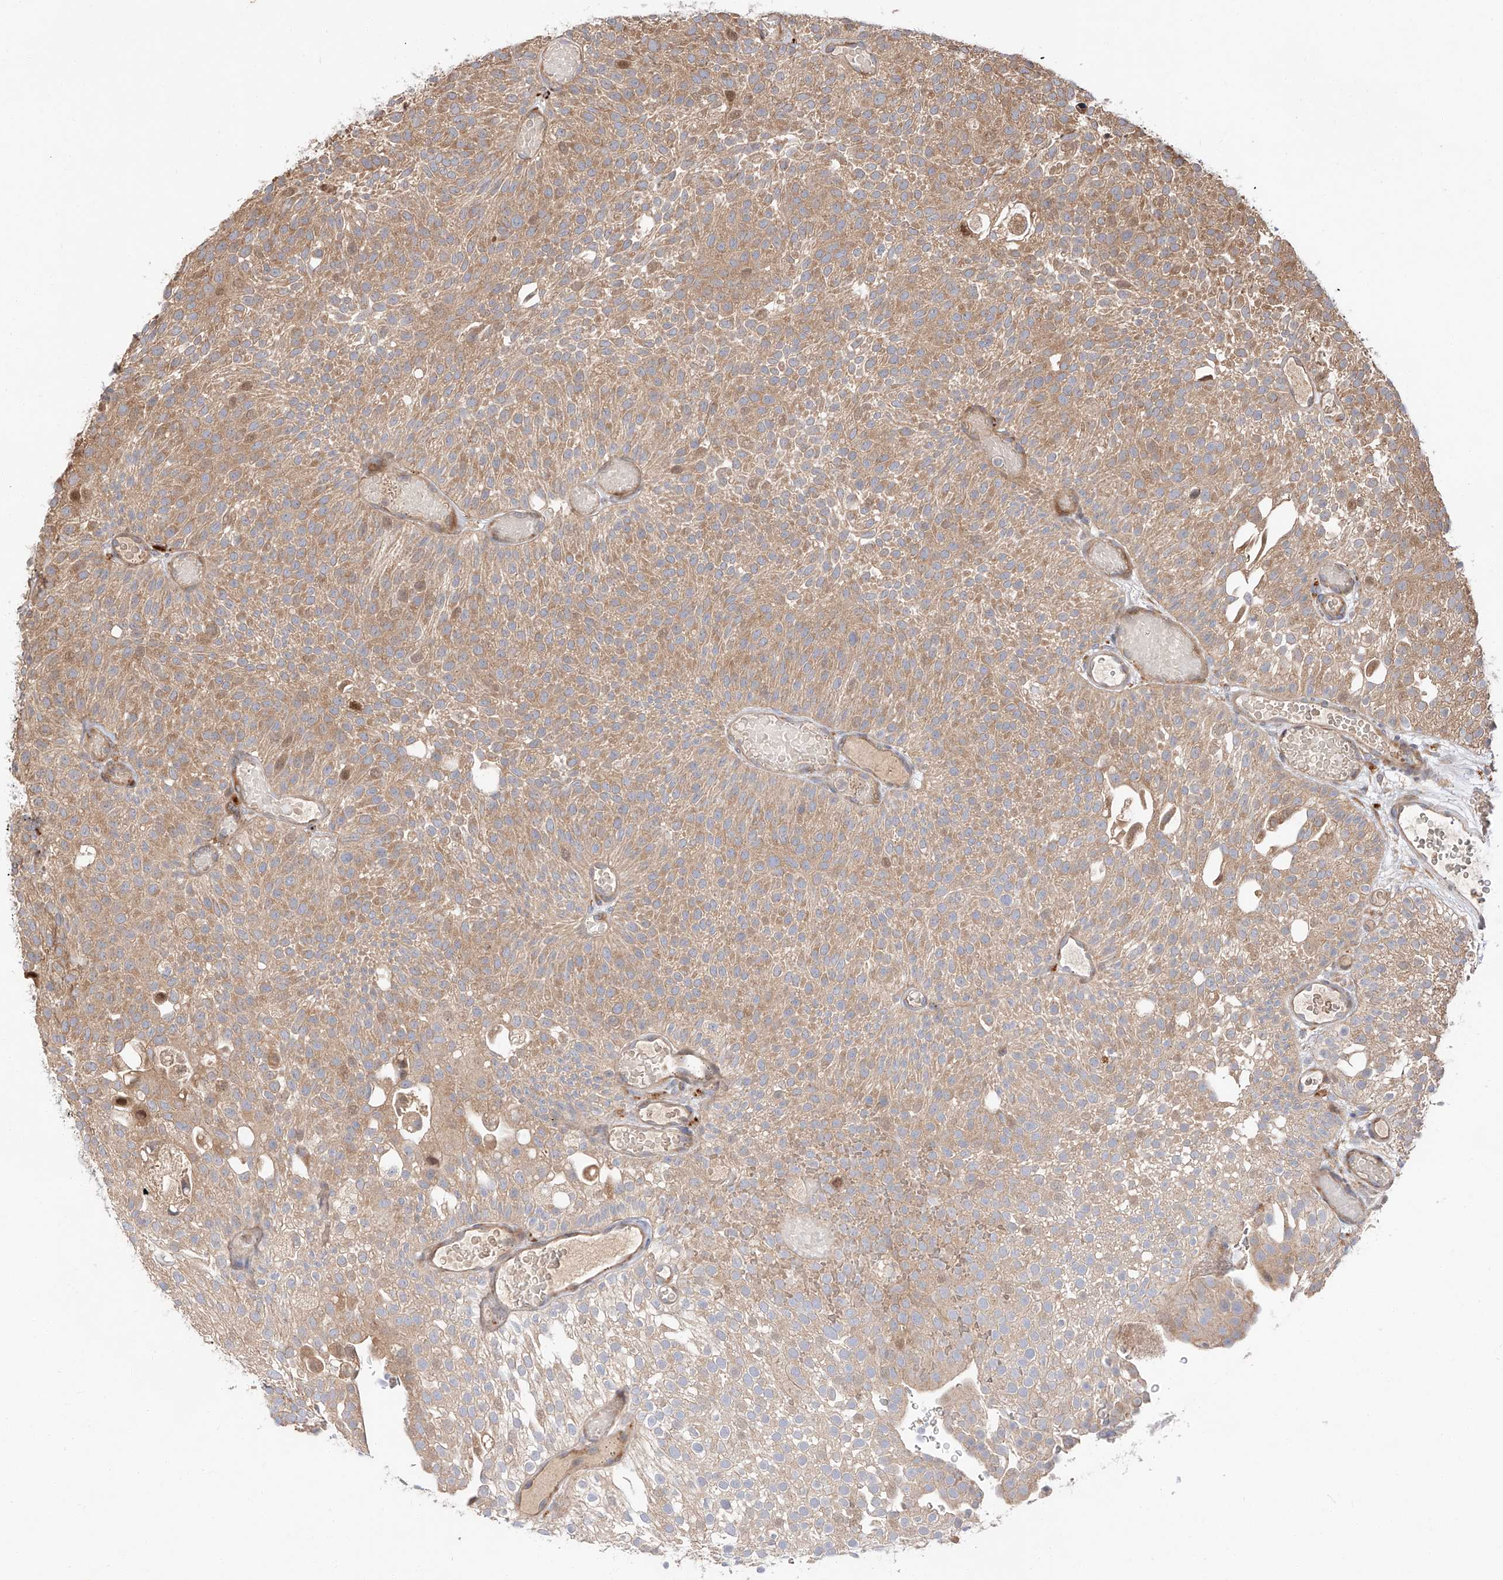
{"staining": {"intensity": "moderate", "quantity": ">75%", "location": "cytoplasmic/membranous"}, "tissue": "urothelial cancer", "cell_type": "Tumor cells", "image_type": "cancer", "snomed": [{"axis": "morphology", "description": "Urothelial carcinoma, Low grade"}, {"axis": "topography", "description": "Urinary bladder"}], "caption": "Moderate cytoplasmic/membranous expression for a protein is seen in about >75% of tumor cells of low-grade urothelial carcinoma using immunohistochemistry.", "gene": "DIRAS3", "patient": {"sex": "male", "age": 78}}